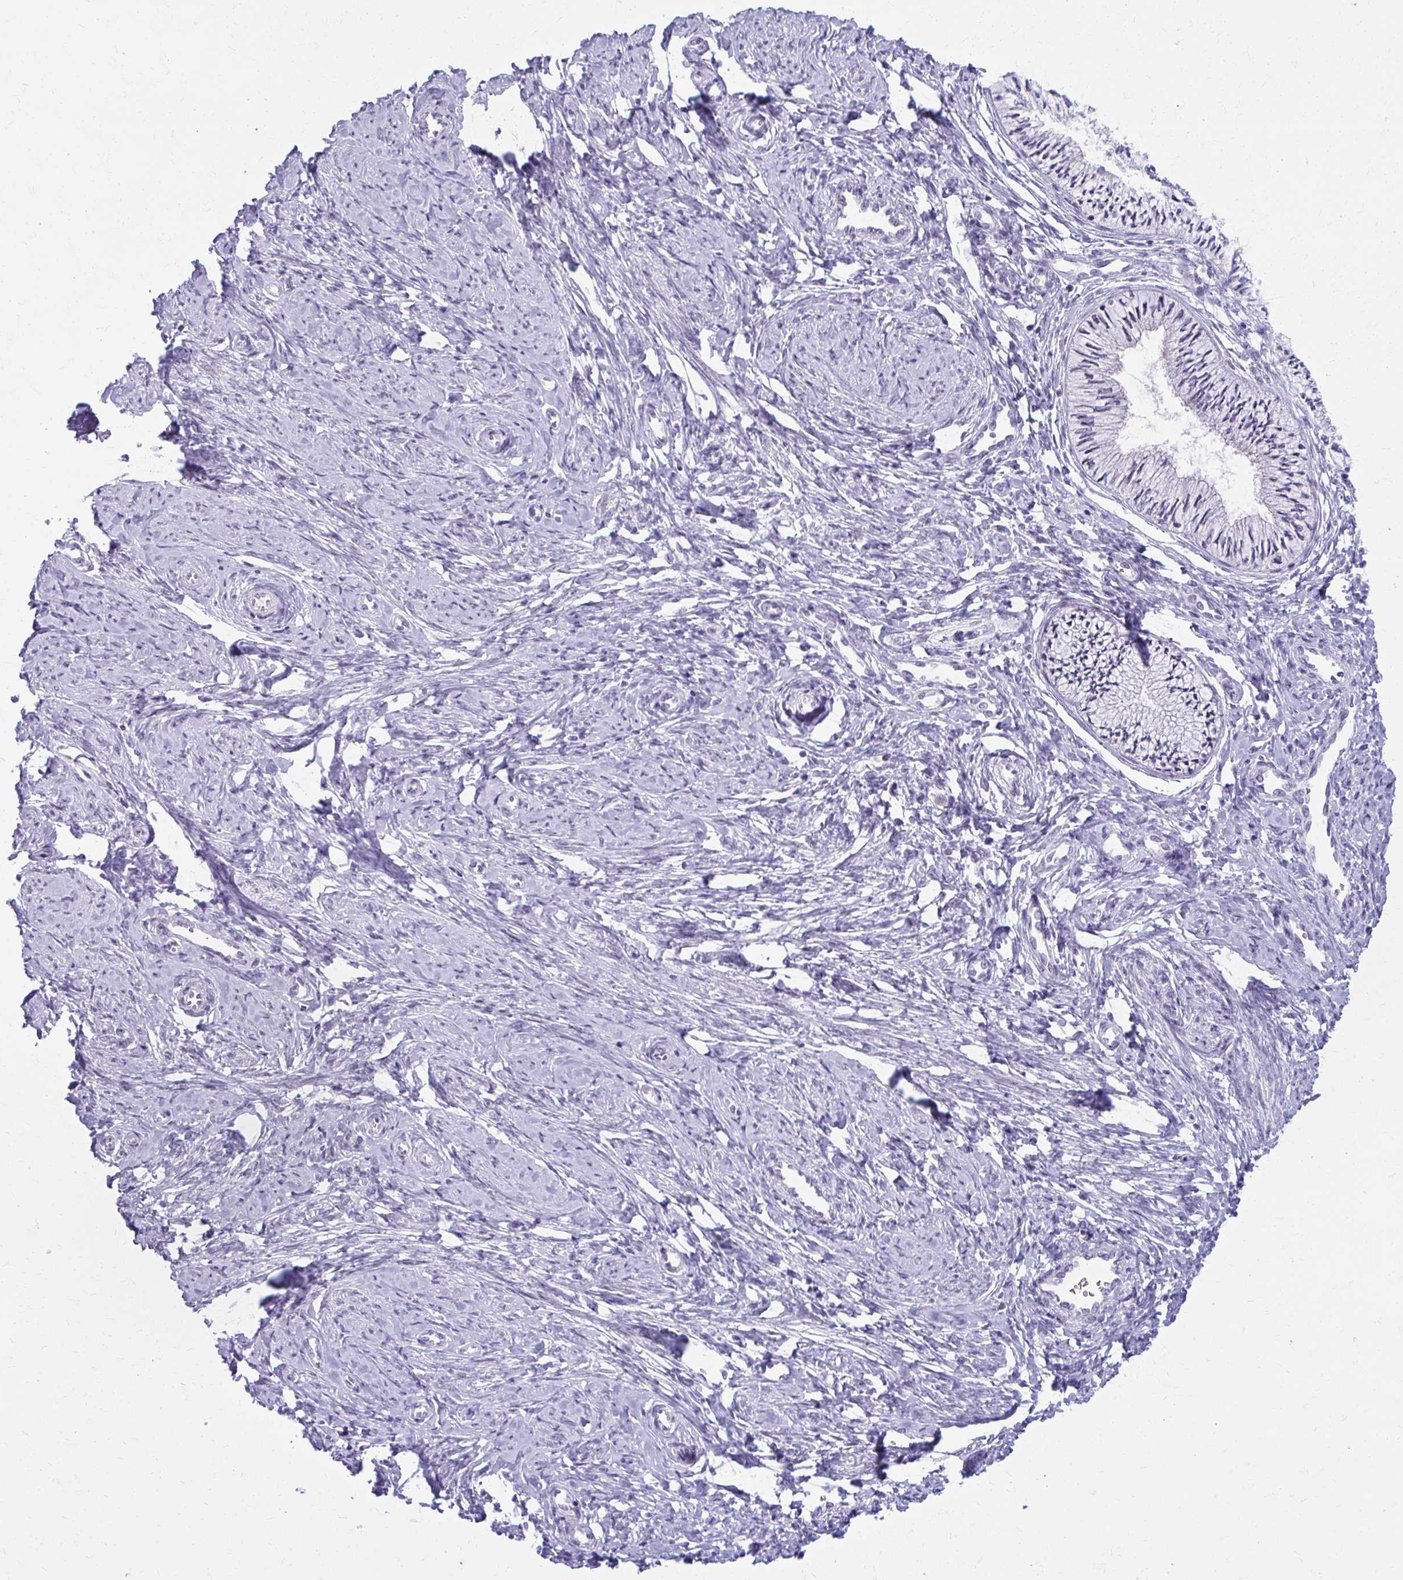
{"staining": {"intensity": "weak", "quantity": "<25%", "location": "nuclear"}, "tissue": "cervix", "cell_type": "Glandular cells", "image_type": "normal", "snomed": [{"axis": "morphology", "description": "Normal tissue, NOS"}, {"axis": "topography", "description": "Cervix"}], "caption": "Protein analysis of benign cervix demonstrates no significant positivity in glandular cells.", "gene": "MAF1", "patient": {"sex": "female", "age": 24}}